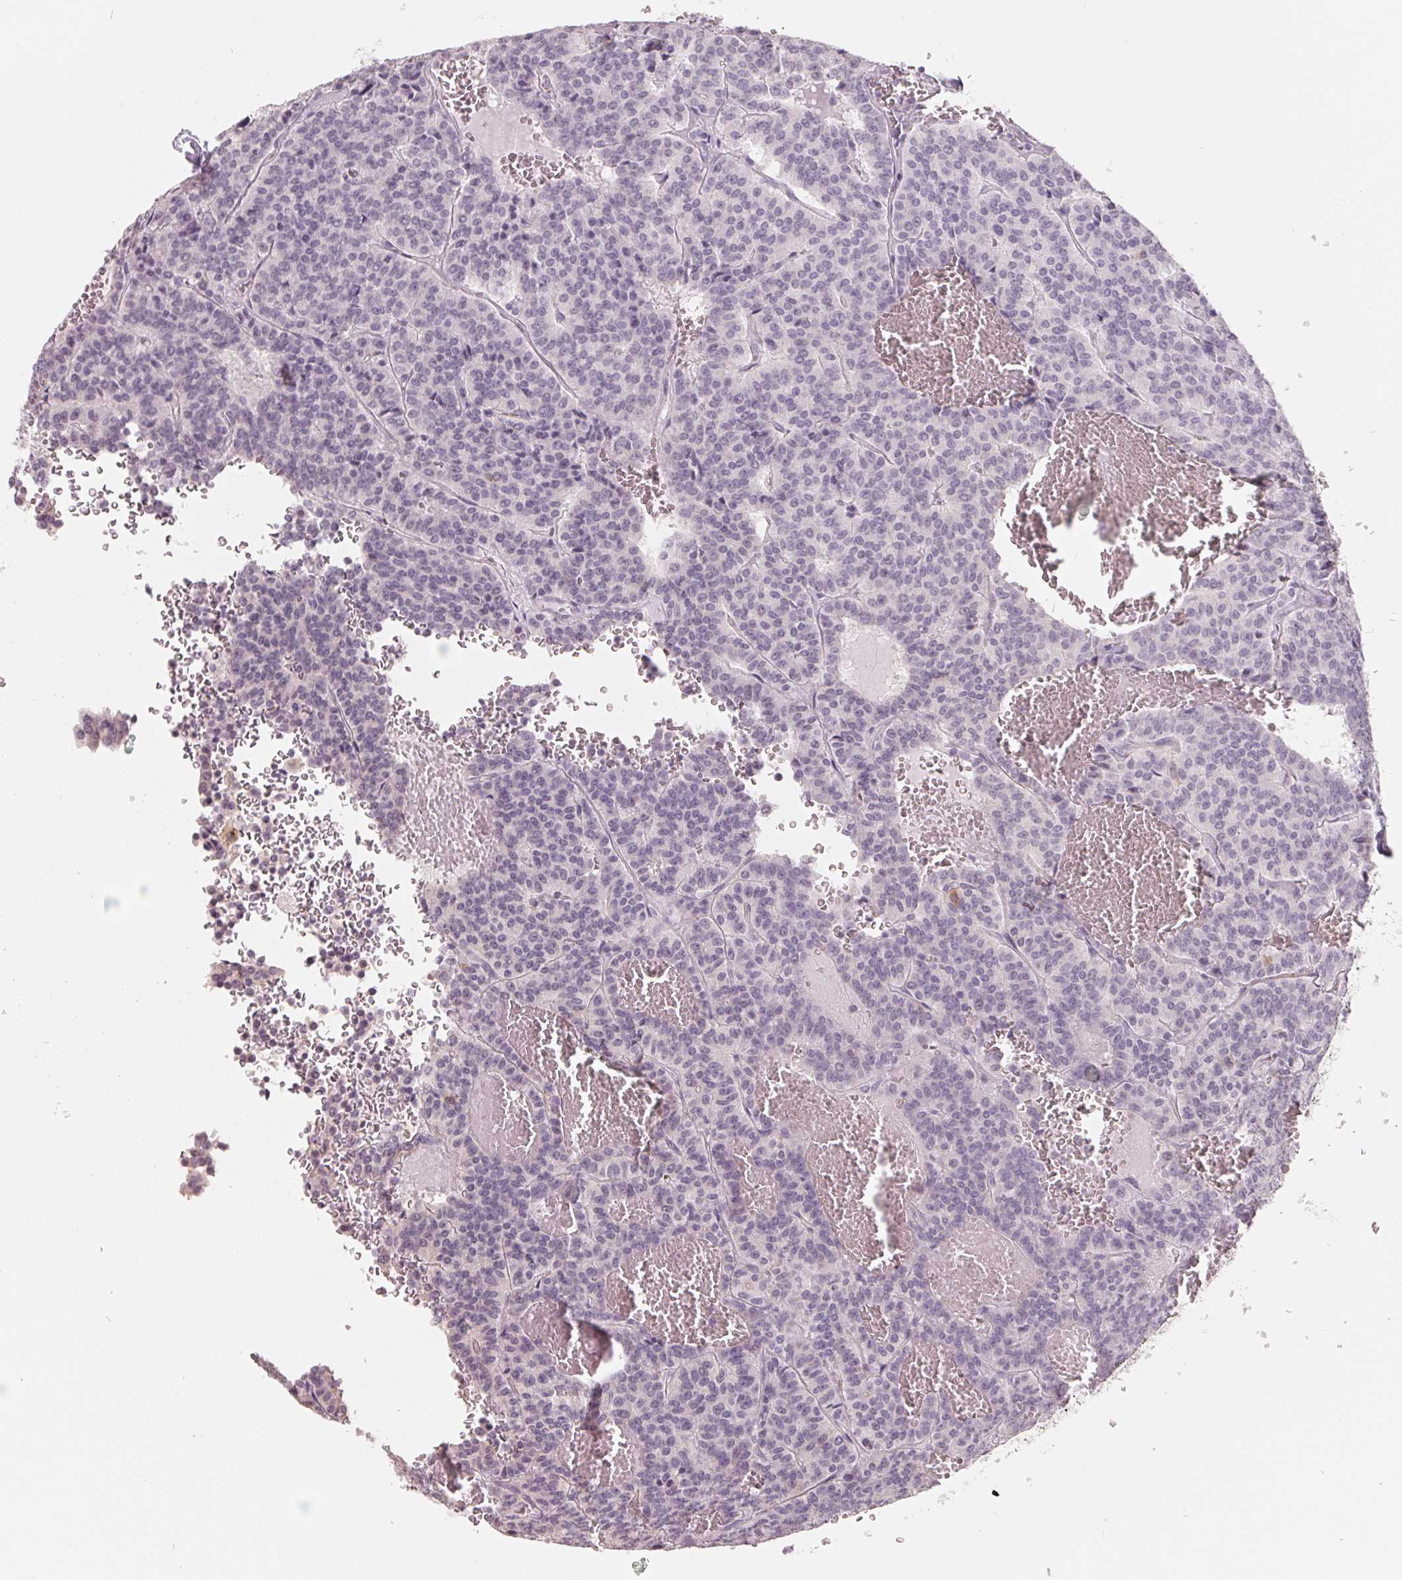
{"staining": {"intensity": "negative", "quantity": "none", "location": "none"}, "tissue": "carcinoid", "cell_type": "Tumor cells", "image_type": "cancer", "snomed": [{"axis": "morphology", "description": "Carcinoid, malignant, NOS"}, {"axis": "topography", "description": "Lung"}], "caption": "Immunohistochemical staining of human carcinoid displays no significant staining in tumor cells.", "gene": "FTCD", "patient": {"sex": "male", "age": 70}}